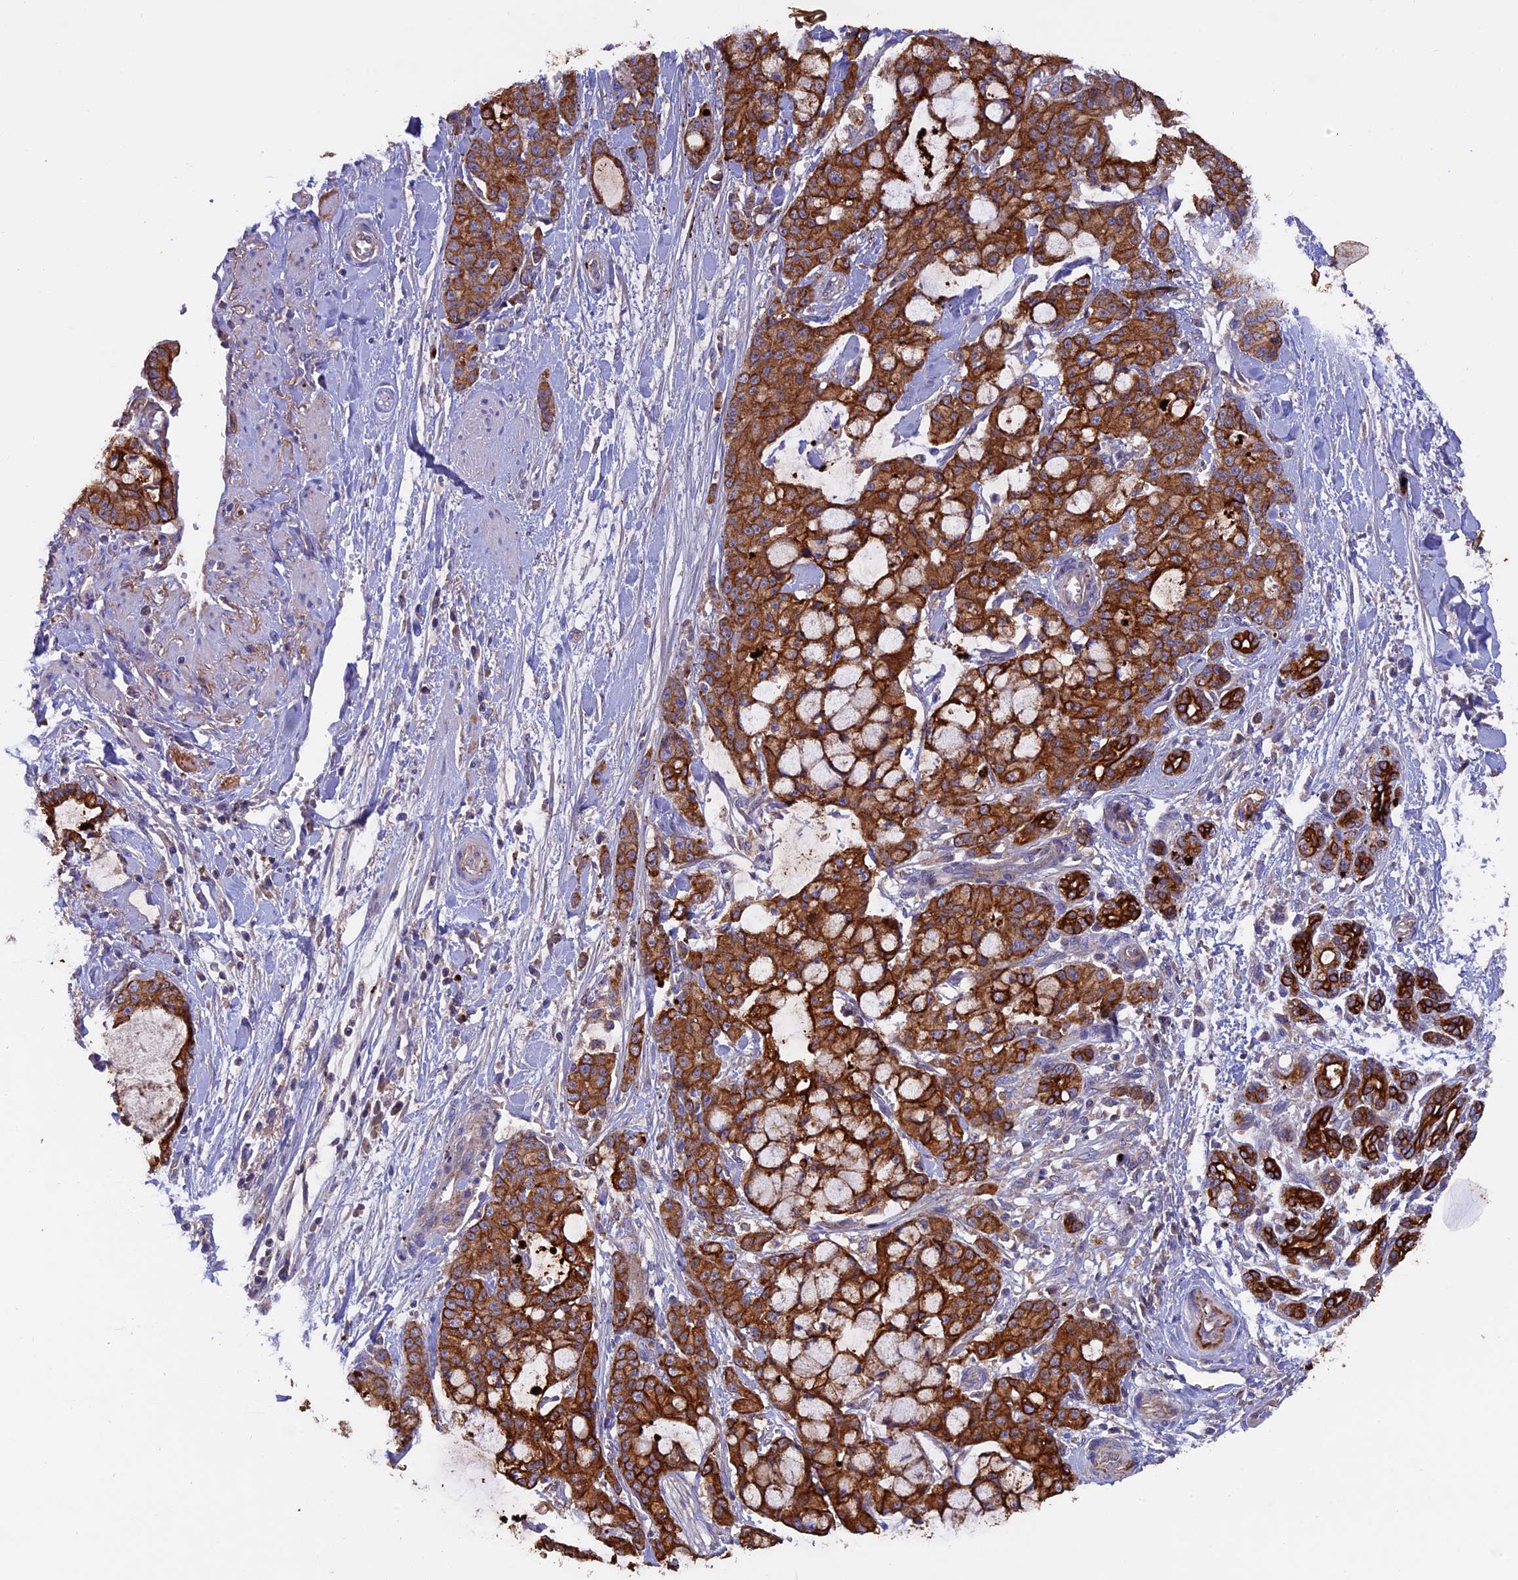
{"staining": {"intensity": "strong", "quantity": ">75%", "location": "cytoplasmic/membranous"}, "tissue": "pancreatic cancer", "cell_type": "Tumor cells", "image_type": "cancer", "snomed": [{"axis": "morphology", "description": "Adenocarcinoma, NOS"}, {"axis": "topography", "description": "Pancreas"}], "caption": "Protein expression by immunohistochemistry demonstrates strong cytoplasmic/membranous positivity in about >75% of tumor cells in pancreatic cancer (adenocarcinoma).", "gene": "PTPN9", "patient": {"sex": "female", "age": 73}}